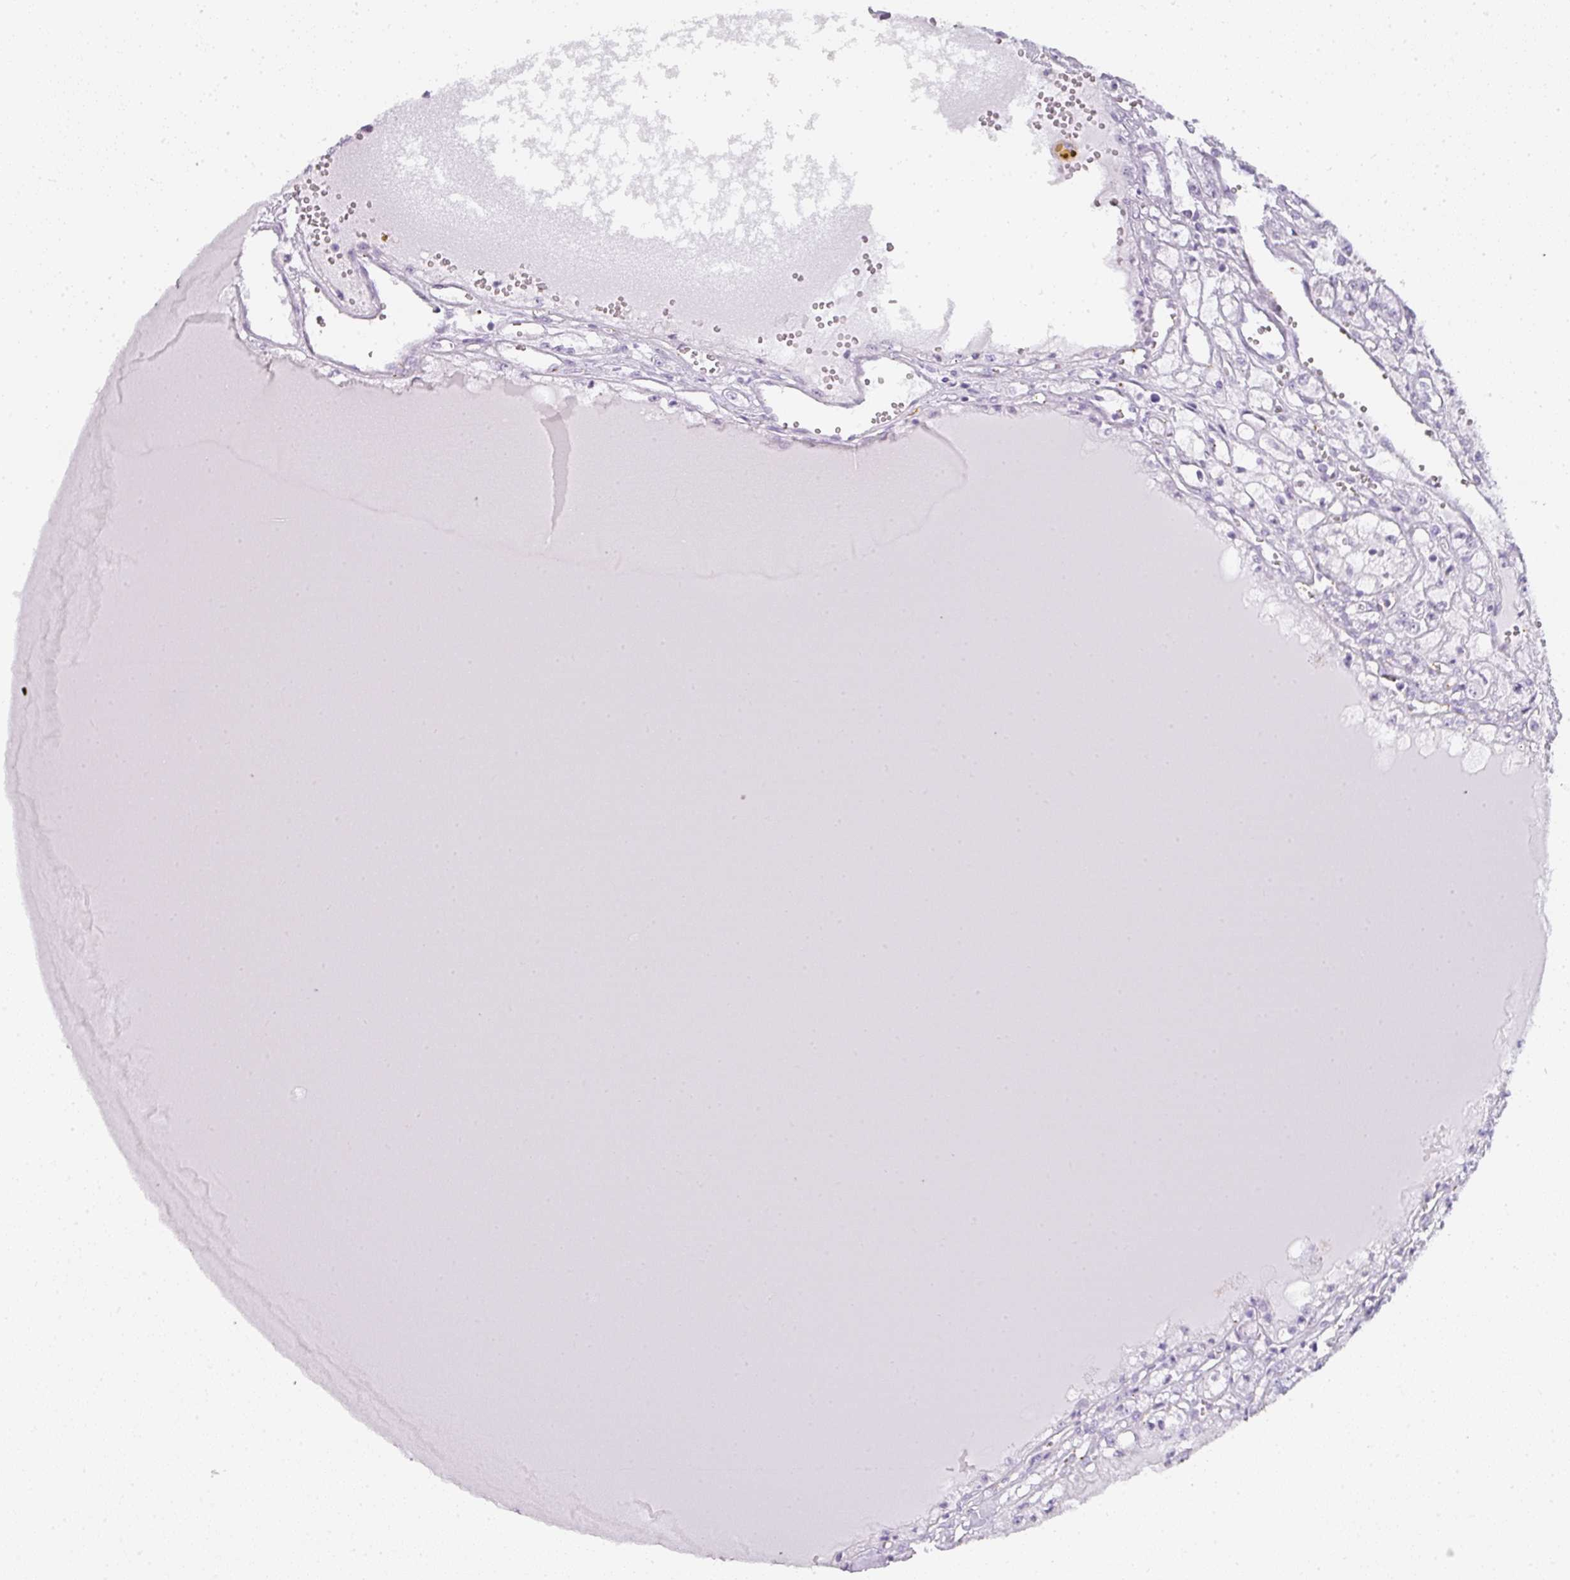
{"staining": {"intensity": "negative", "quantity": "none", "location": "none"}, "tissue": "renal cancer", "cell_type": "Tumor cells", "image_type": "cancer", "snomed": [{"axis": "morphology", "description": "Adenocarcinoma, NOS"}, {"axis": "topography", "description": "Kidney"}], "caption": "Tumor cells show no significant protein positivity in renal adenocarcinoma. (Brightfield microscopy of DAB (3,3'-diaminobenzidine) IHC at high magnification).", "gene": "TMEM42", "patient": {"sex": "male", "age": 56}}